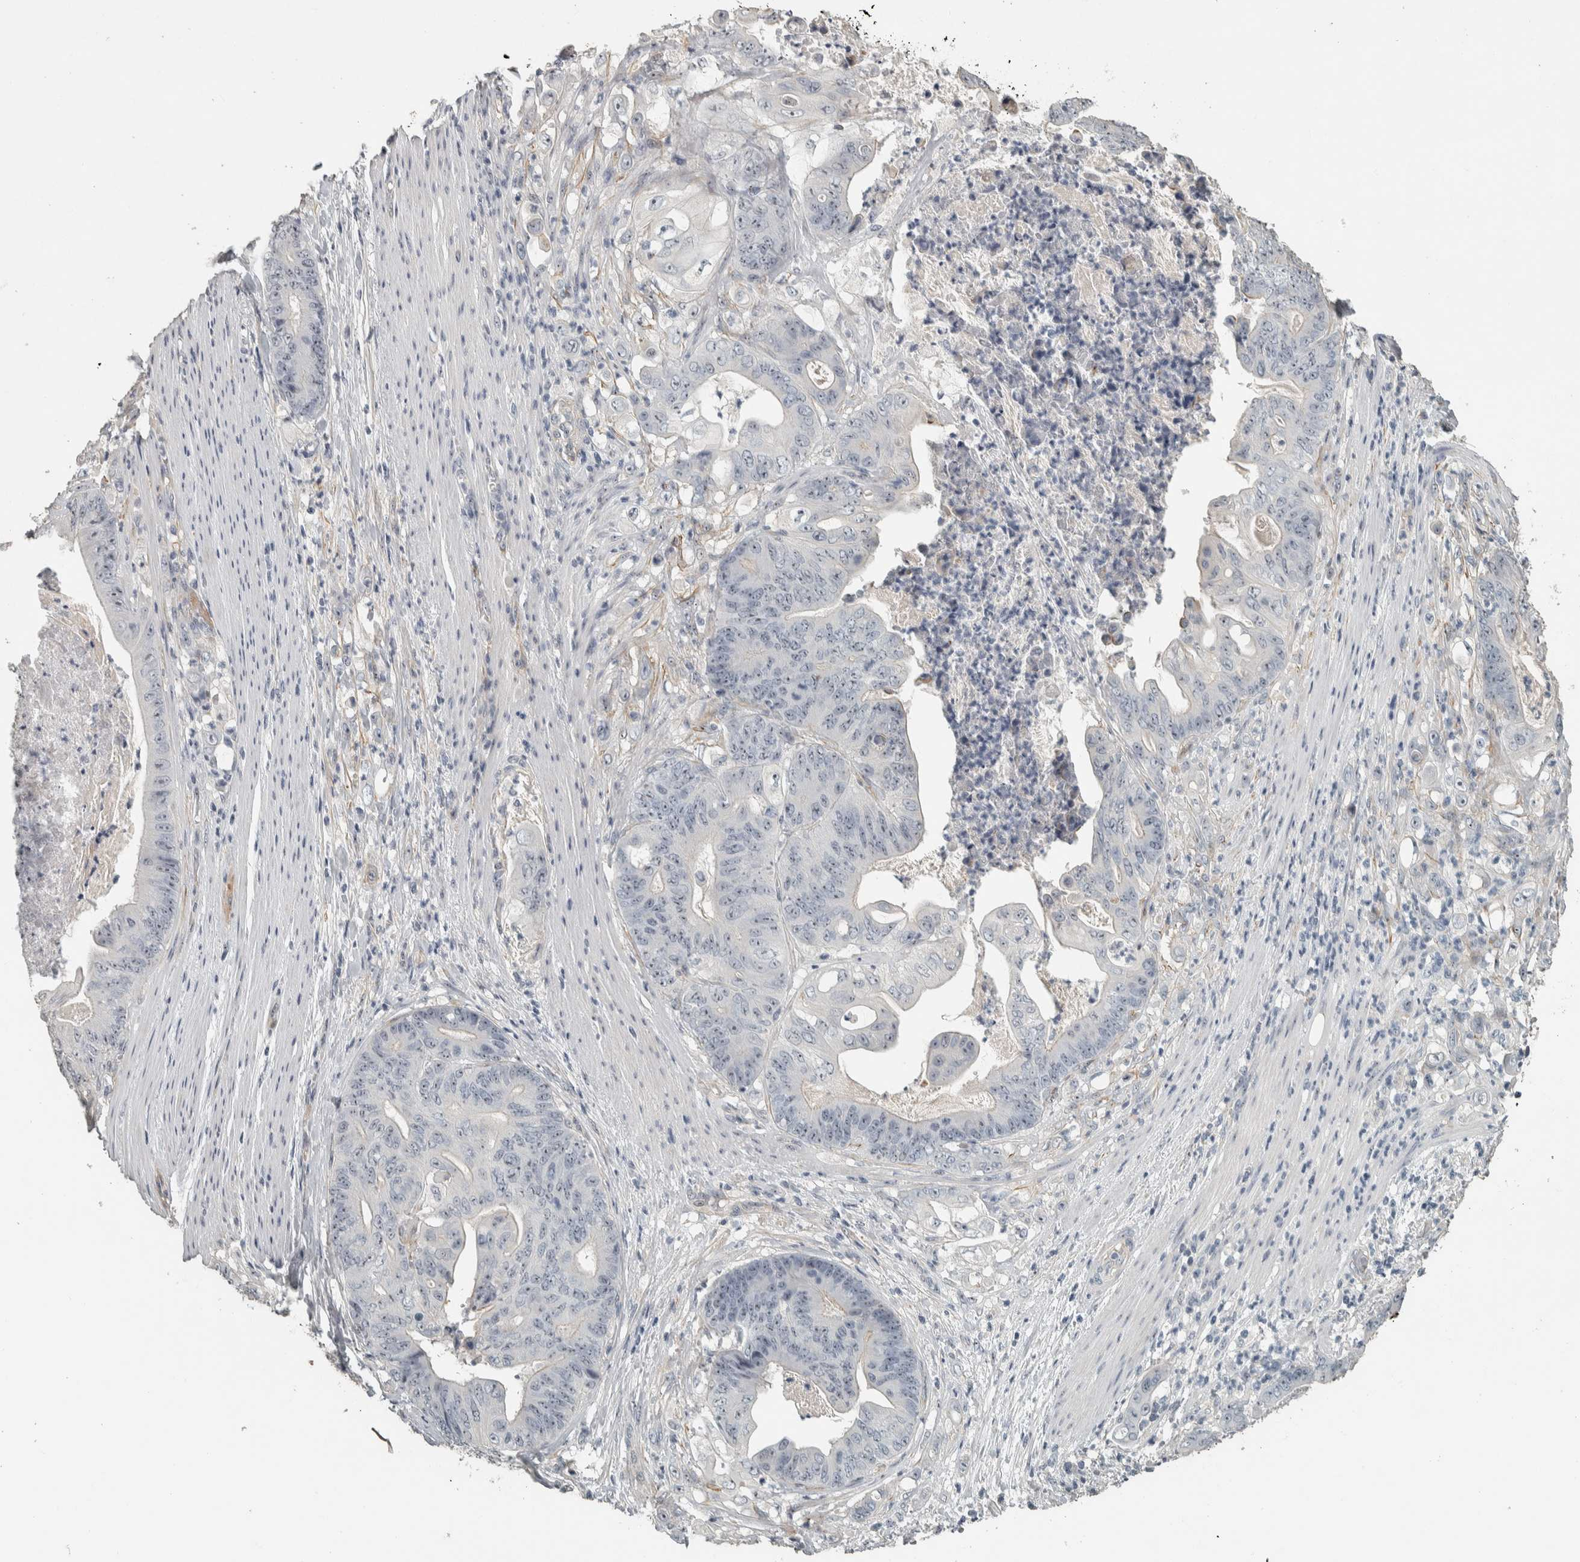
{"staining": {"intensity": "weak", "quantity": "<25%", "location": "nuclear"}, "tissue": "stomach cancer", "cell_type": "Tumor cells", "image_type": "cancer", "snomed": [{"axis": "morphology", "description": "Adenocarcinoma, NOS"}, {"axis": "topography", "description": "Stomach"}], "caption": "The micrograph exhibits no significant staining in tumor cells of stomach adenocarcinoma.", "gene": "DCAF10", "patient": {"sex": "female", "age": 73}}